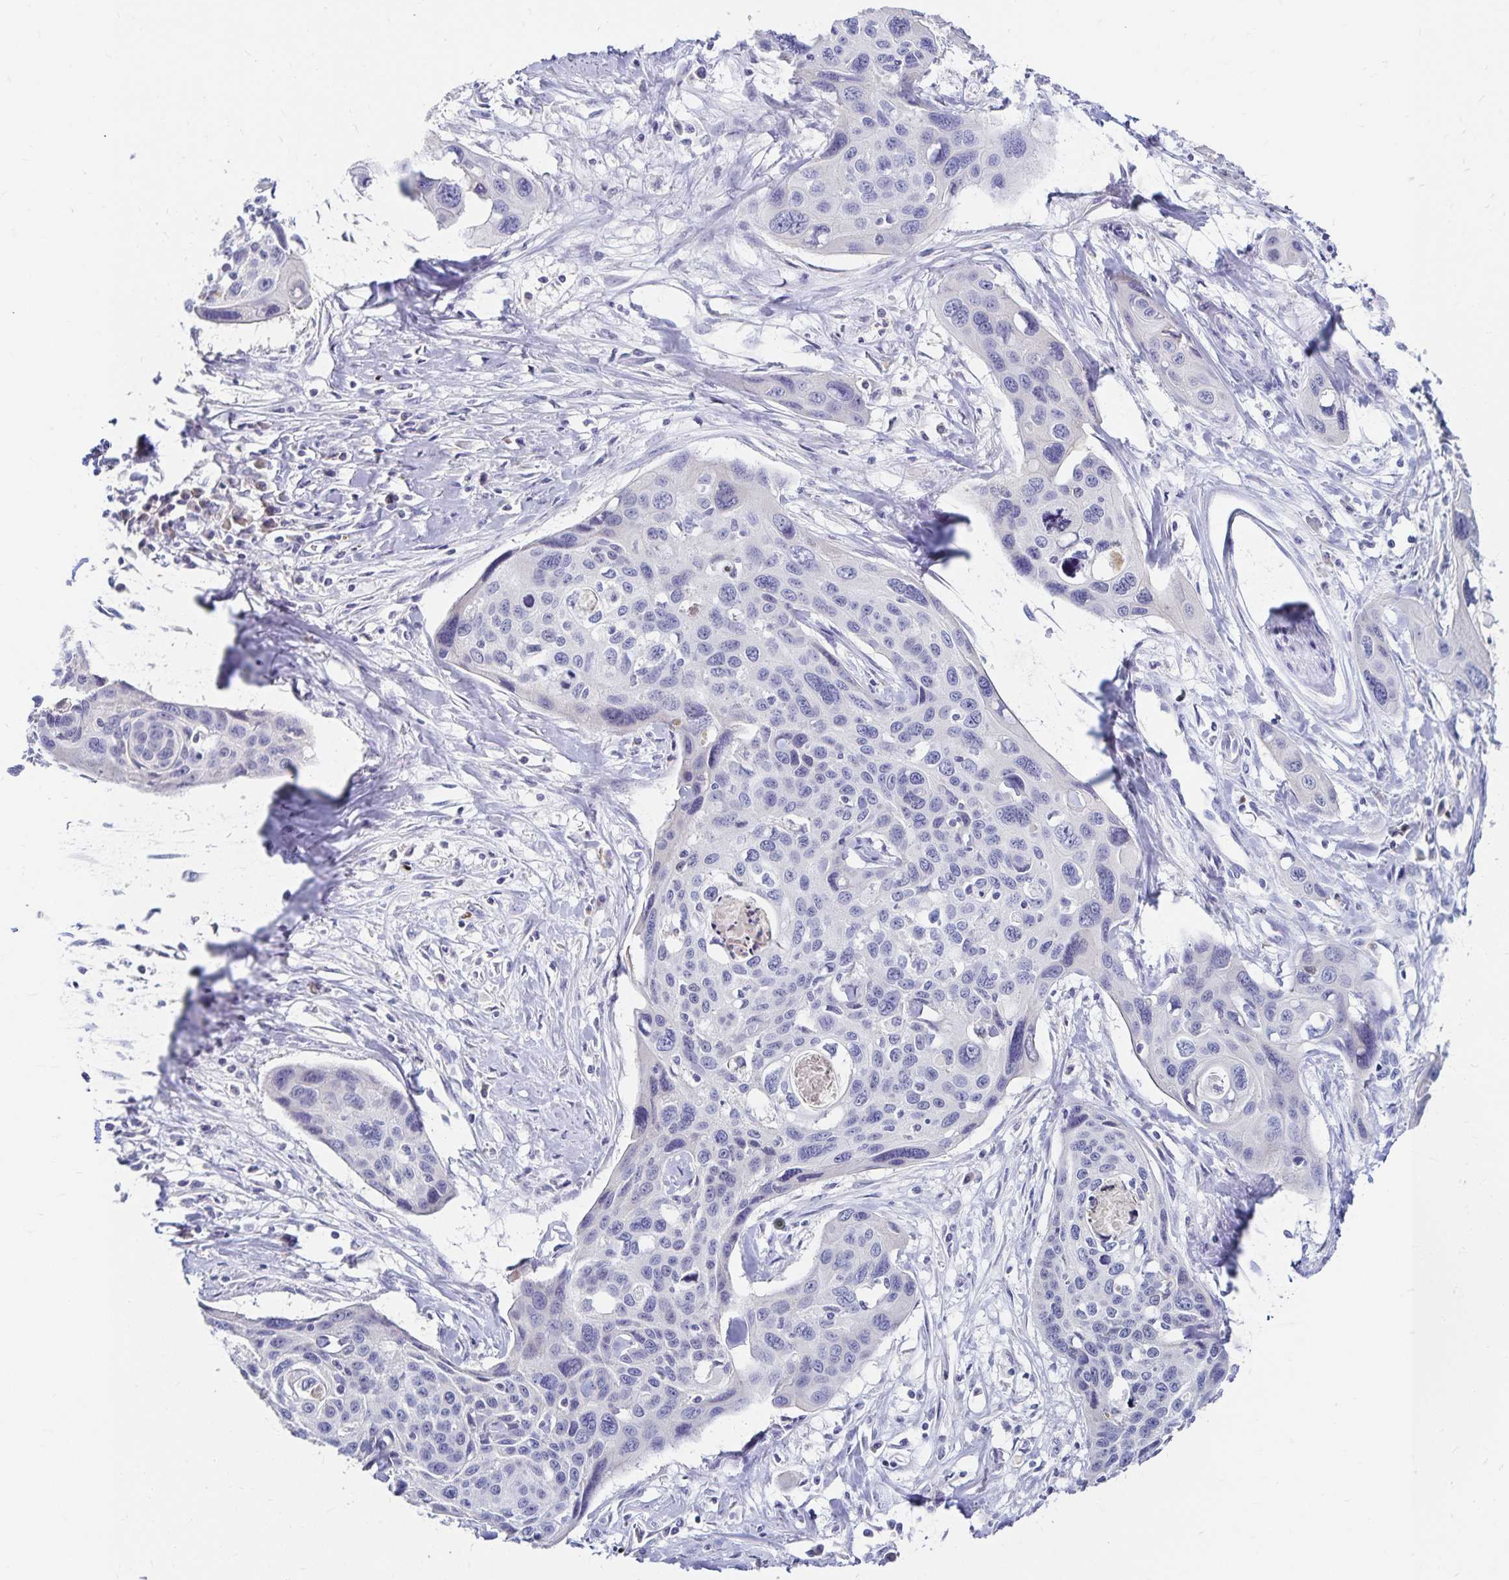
{"staining": {"intensity": "negative", "quantity": "none", "location": "none"}, "tissue": "cervical cancer", "cell_type": "Tumor cells", "image_type": "cancer", "snomed": [{"axis": "morphology", "description": "Squamous cell carcinoma, NOS"}, {"axis": "topography", "description": "Cervix"}], "caption": "This is an immunohistochemistry photomicrograph of cervical cancer (squamous cell carcinoma). There is no positivity in tumor cells.", "gene": "PAX5", "patient": {"sex": "female", "age": 31}}